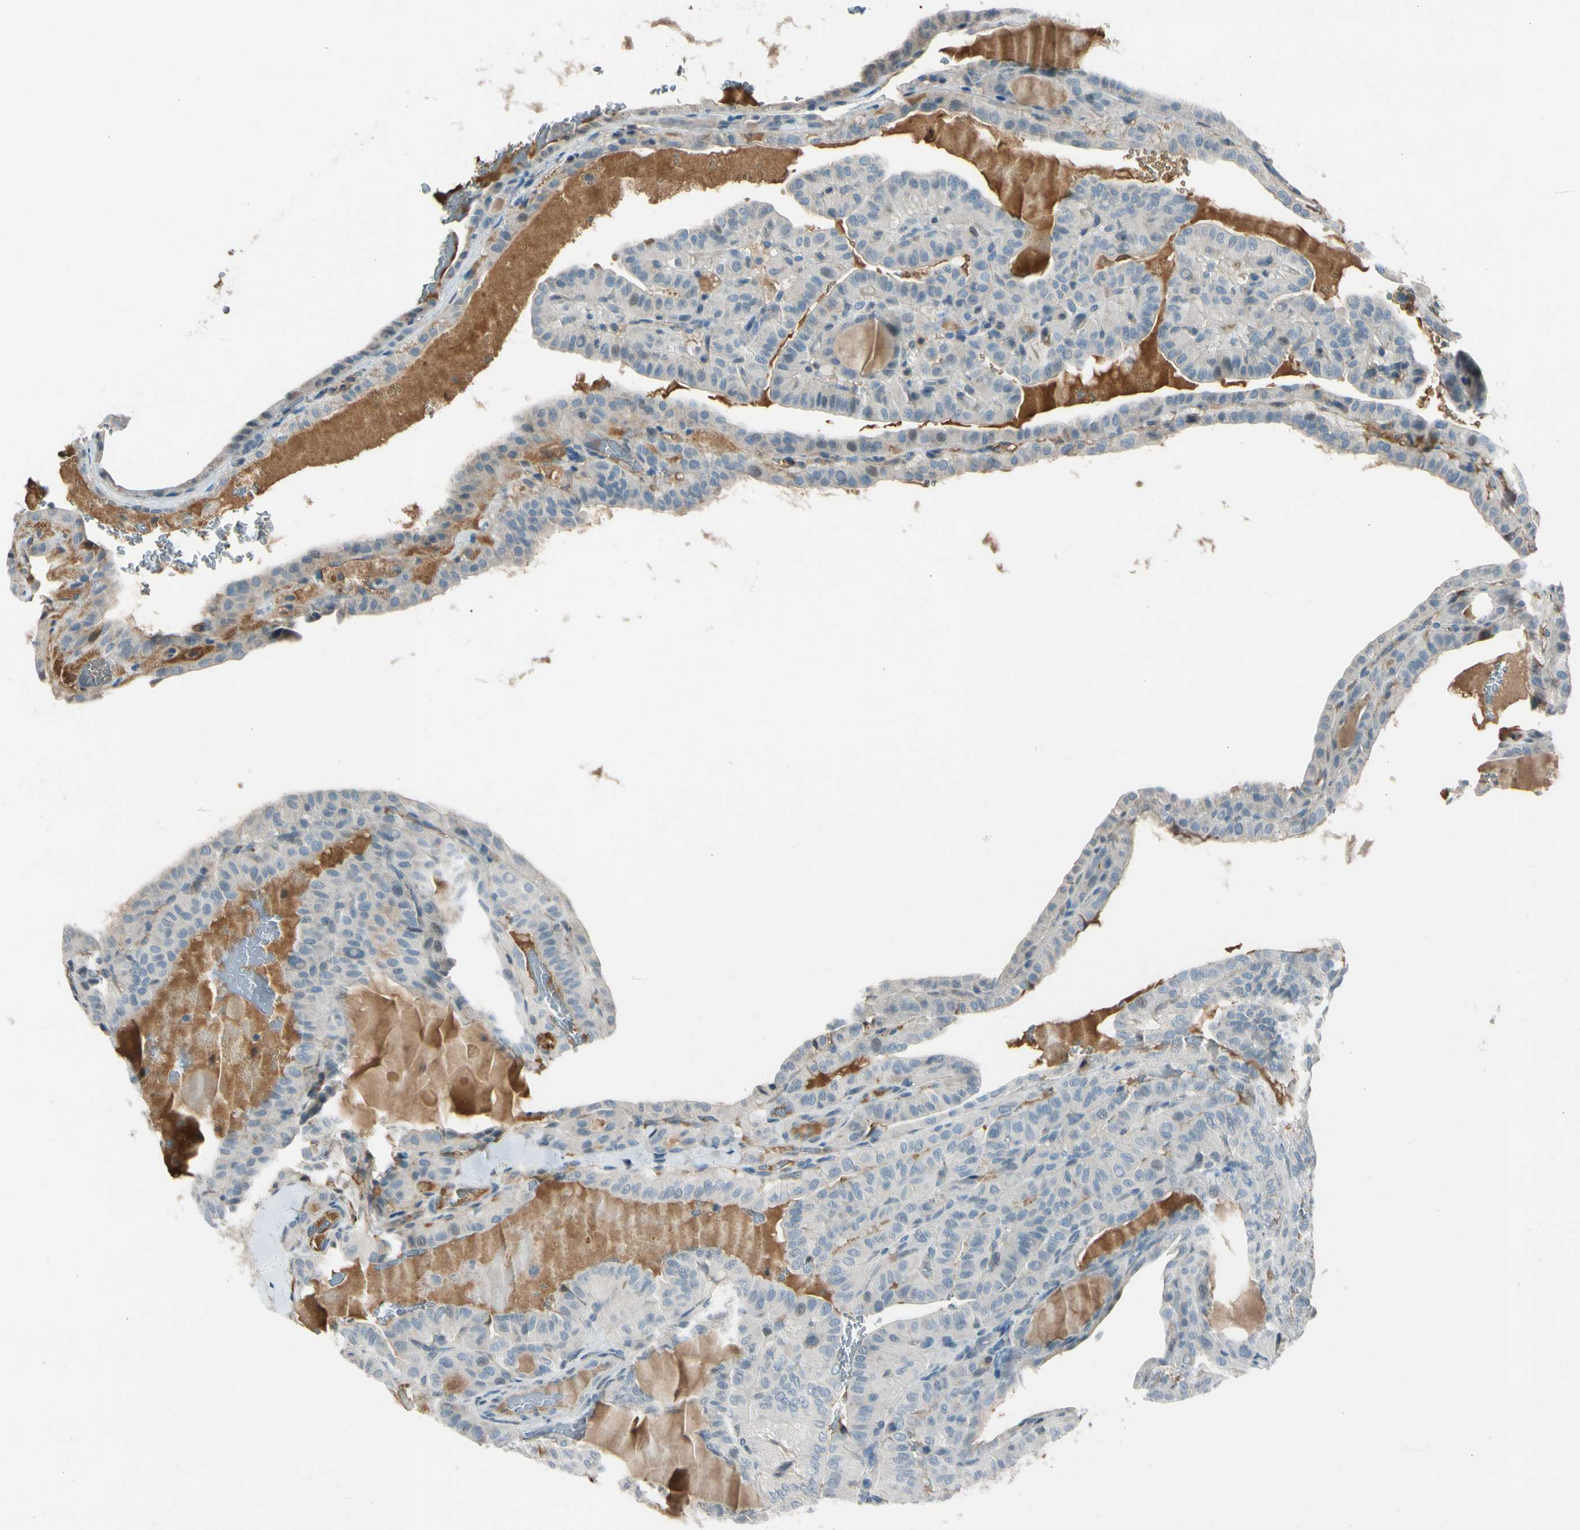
{"staining": {"intensity": "negative", "quantity": "none", "location": "none"}, "tissue": "thyroid cancer", "cell_type": "Tumor cells", "image_type": "cancer", "snomed": [{"axis": "morphology", "description": "Papillary adenocarcinoma, NOS"}, {"axis": "topography", "description": "Thyroid gland"}], "caption": "This is an immunohistochemistry image of thyroid cancer. There is no positivity in tumor cells.", "gene": "PDPN", "patient": {"sex": "male", "age": 77}}